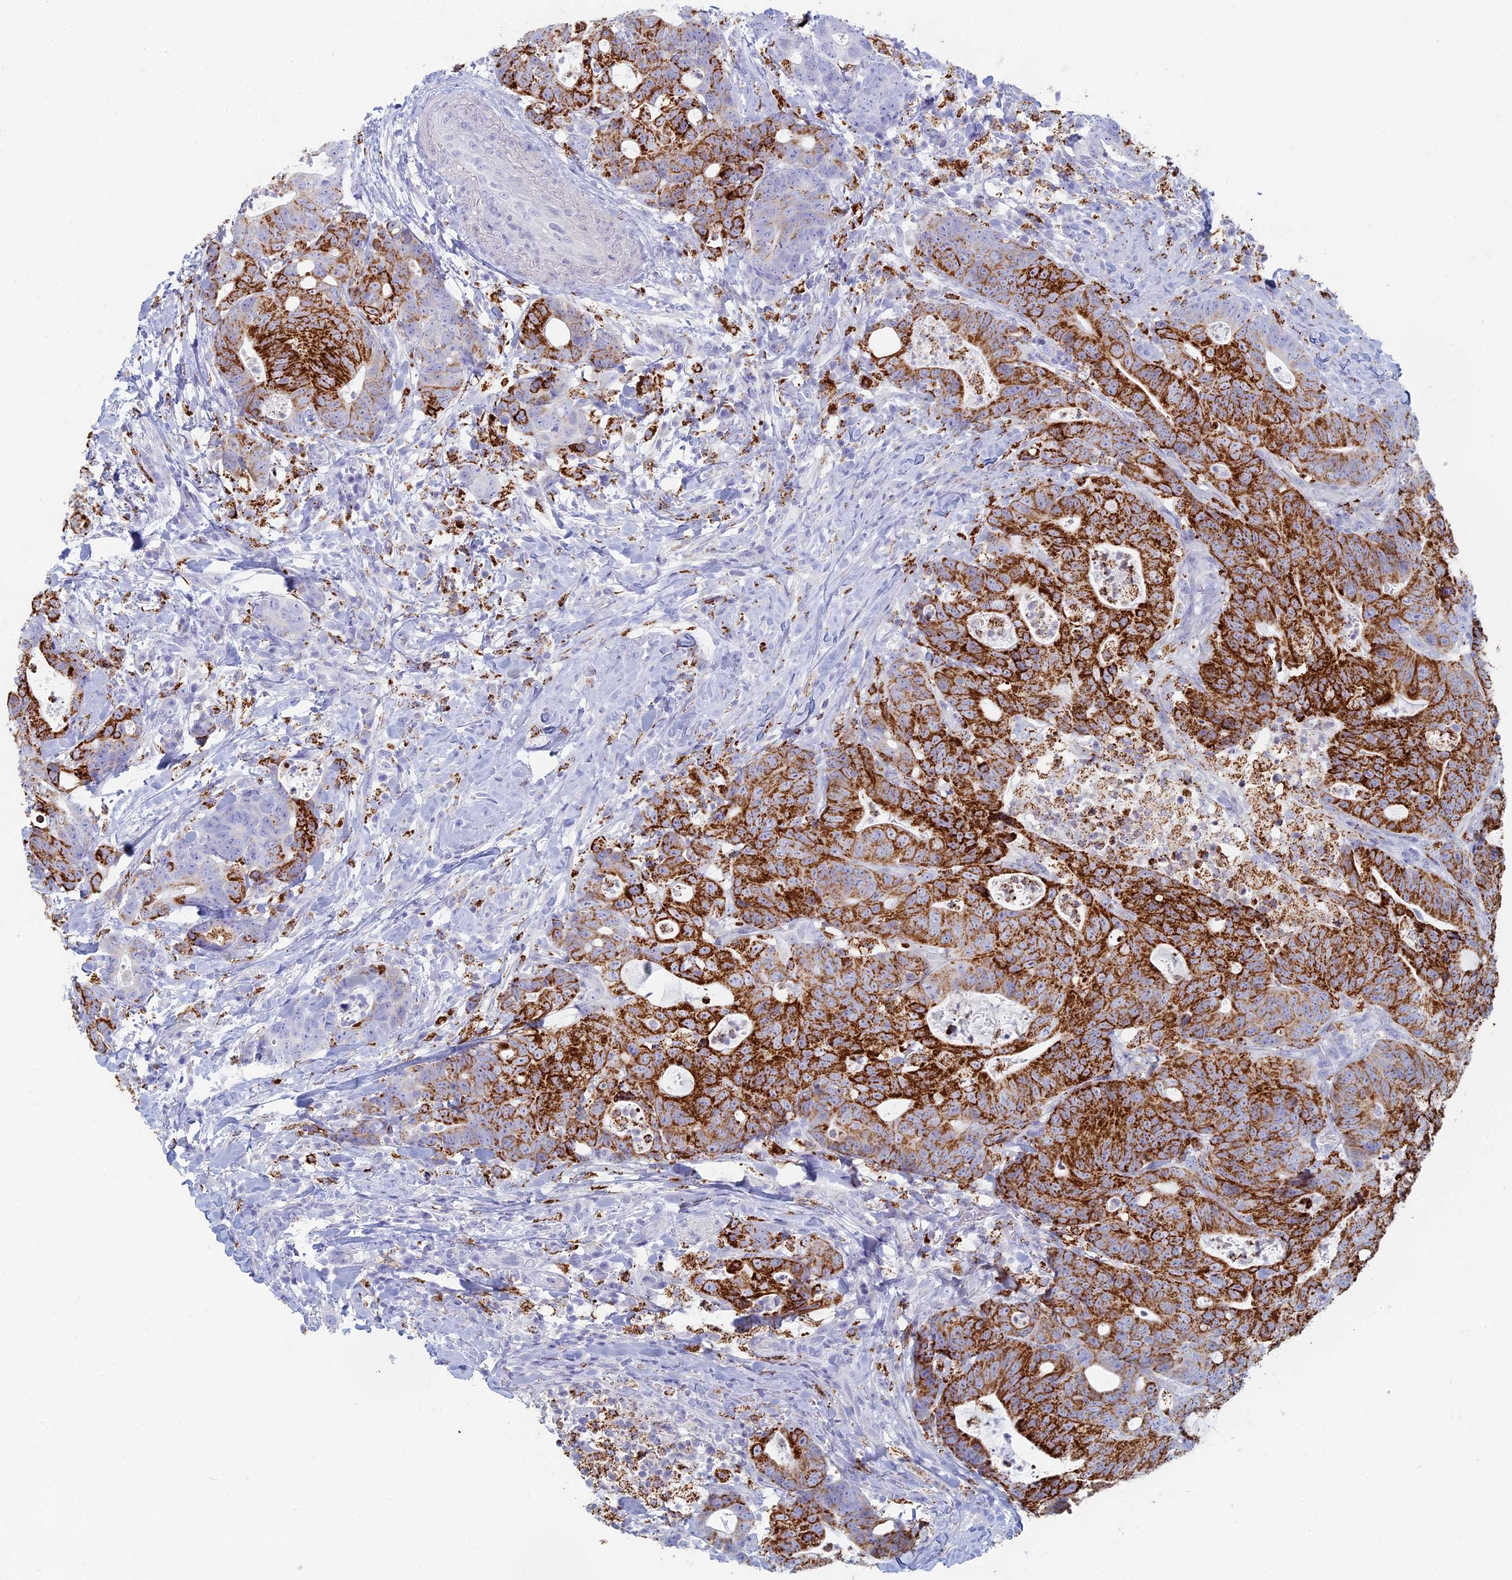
{"staining": {"intensity": "strong", "quantity": ">75%", "location": "cytoplasmic/membranous"}, "tissue": "colorectal cancer", "cell_type": "Tumor cells", "image_type": "cancer", "snomed": [{"axis": "morphology", "description": "Adenocarcinoma, NOS"}, {"axis": "topography", "description": "Colon"}], "caption": "A brown stain highlights strong cytoplasmic/membranous expression of a protein in human colorectal cancer (adenocarcinoma) tumor cells.", "gene": "ALMS1", "patient": {"sex": "female", "age": 82}}